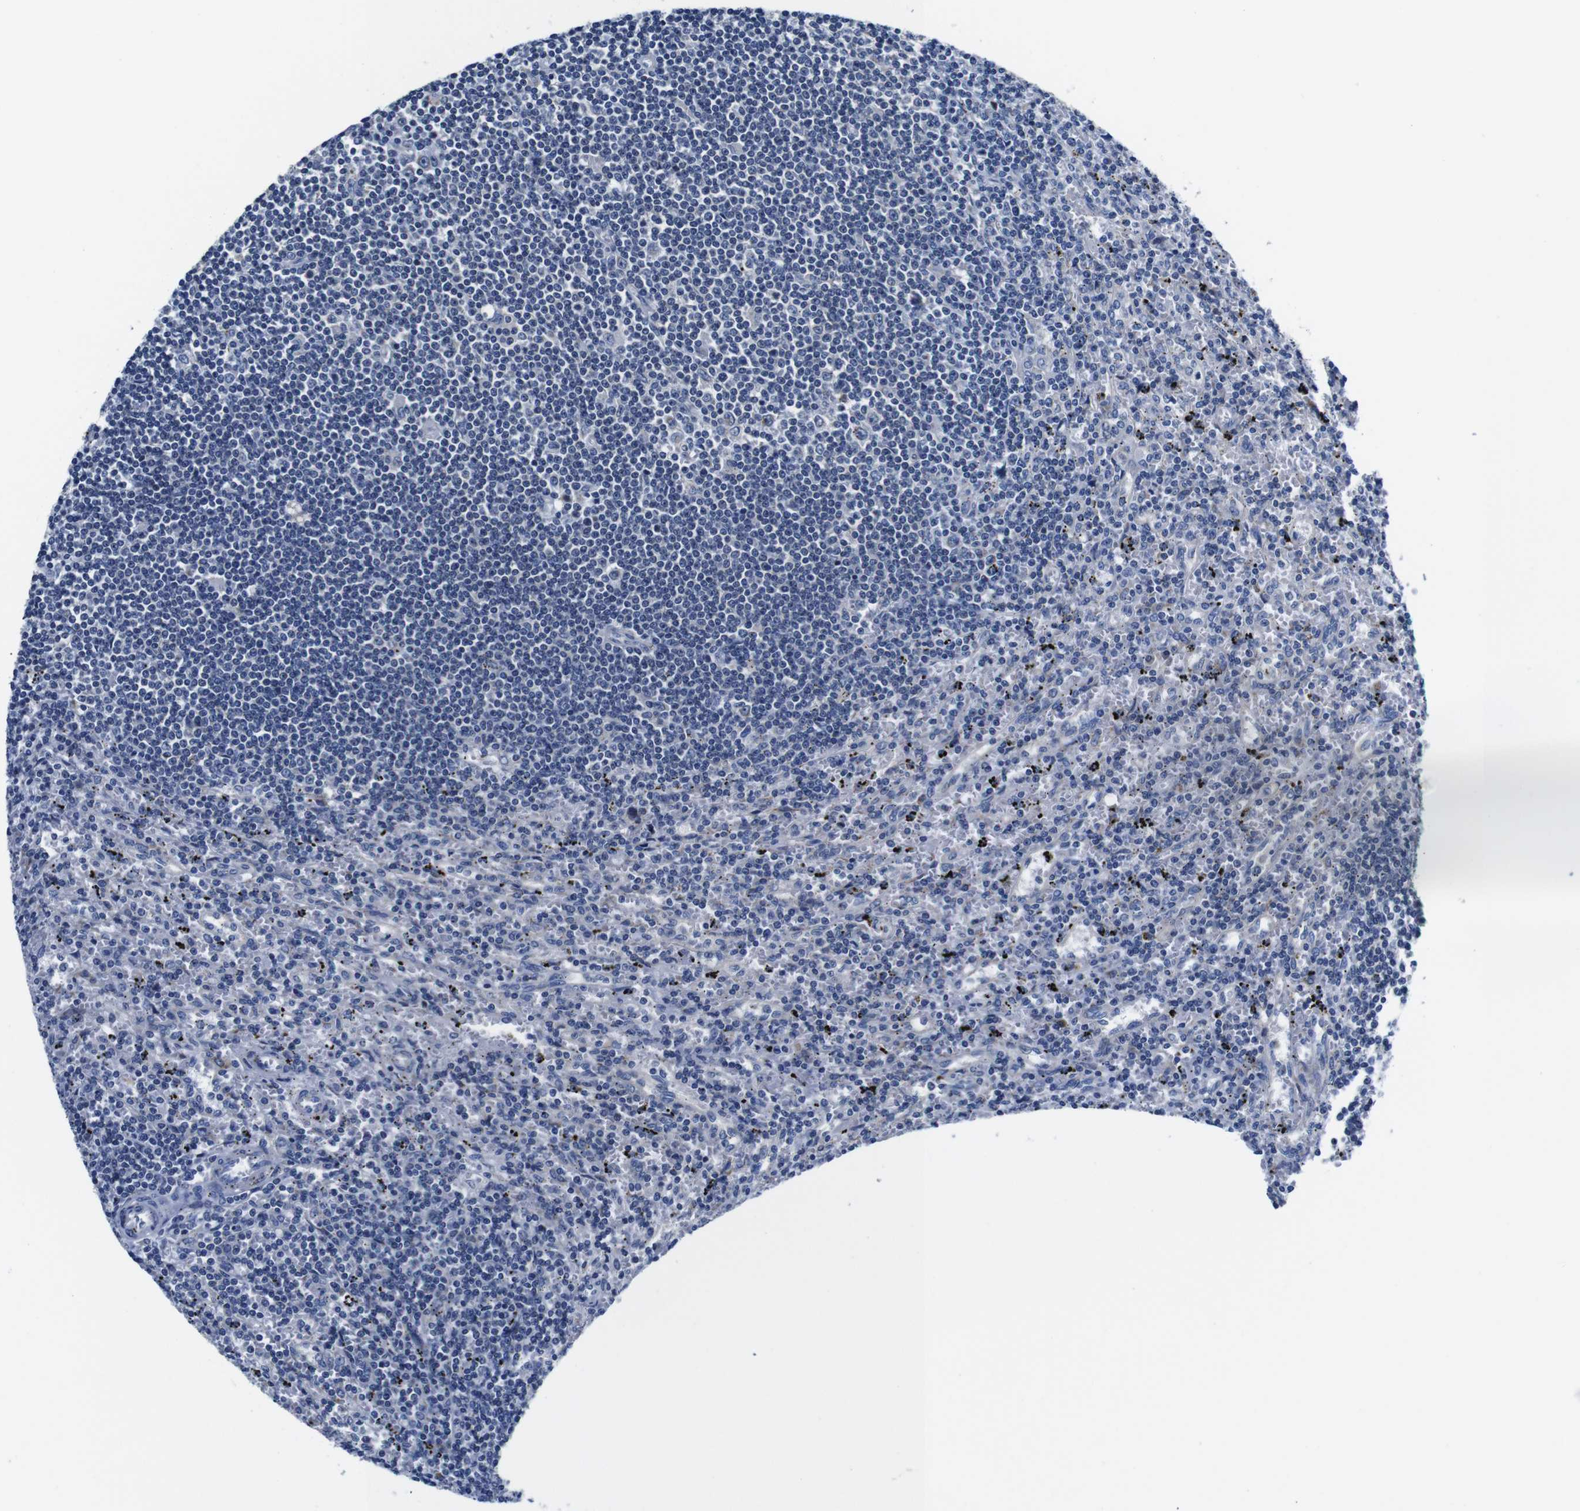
{"staining": {"intensity": "negative", "quantity": "none", "location": "none"}, "tissue": "lymphoma", "cell_type": "Tumor cells", "image_type": "cancer", "snomed": [{"axis": "morphology", "description": "Malignant lymphoma, non-Hodgkin's type, Low grade"}, {"axis": "topography", "description": "Spleen"}], "caption": "The histopathology image shows no staining of tumor cells in malignant lymphoma, non-Hodgkin's type (low-grade). (Stains: DAB (3,3'-diaminobenzidine) IHC with hematoxylin counter stain, Microscopy: brightfield microscopy at high magnification).", "gene": "SNX19", "patient": {"sex": "male", "age": 76}}